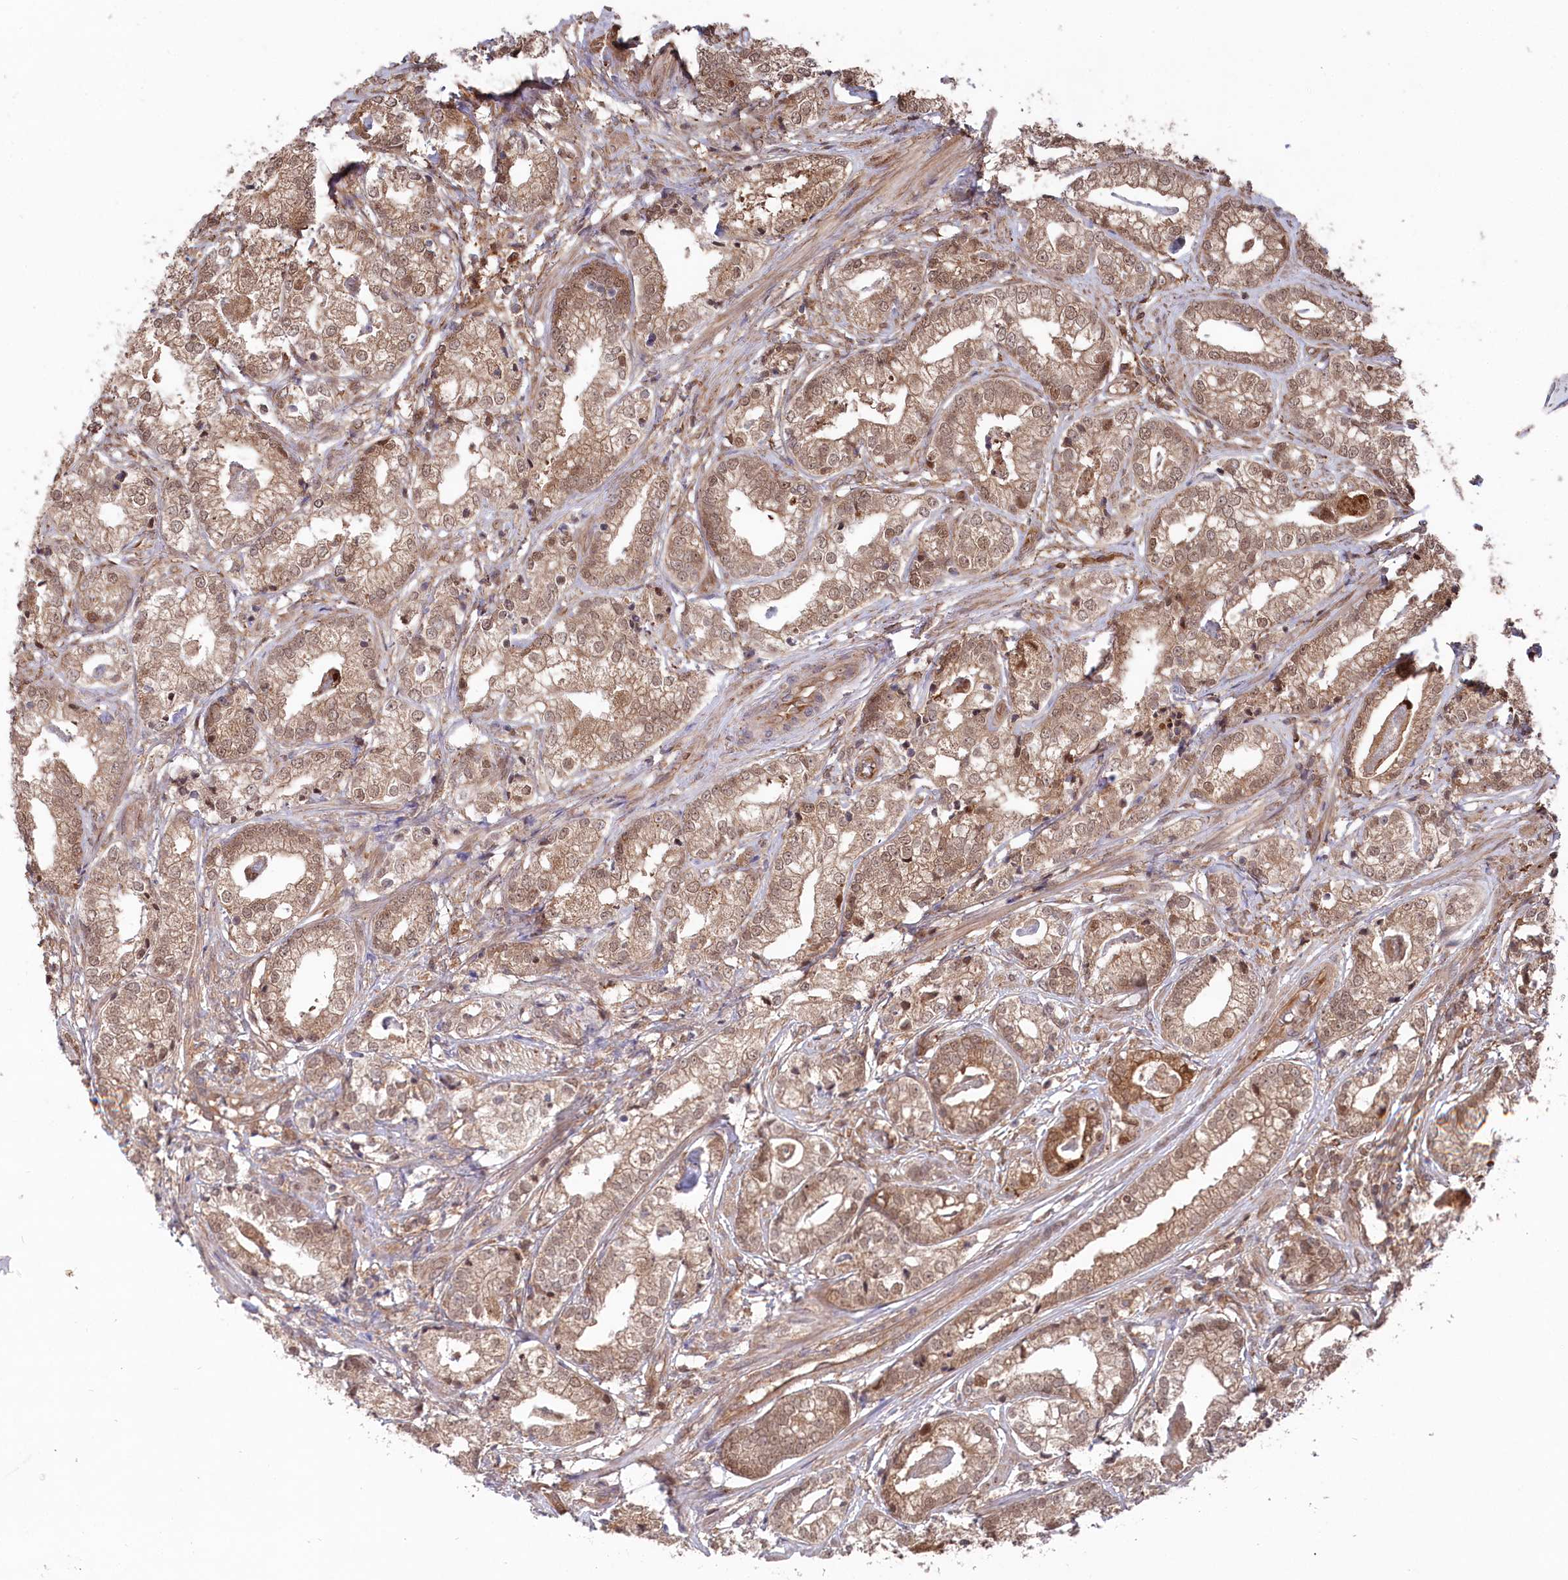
{"staining": {"intensity": "moderate", "quantity": ">75%", "location": "cytoplasmic/membranous"}, "tissue": "prostate cancer", "cell_type": "Tumor cells", "image_type": "cancer", "snomed": [{"axis": "morphology", "description": "Adenocarcinoma, High grade"}, {"axis": "topography", "description": "Prostate"}], "caption": "Moderate cytoplasmic/membranous staining for a protein is seen in approximately >75% of tumor cells of prostate cancer using immunohistochemistry (IHC).", "gene": "PSMA1", "patient": {"sex": "male", "age": 69}}